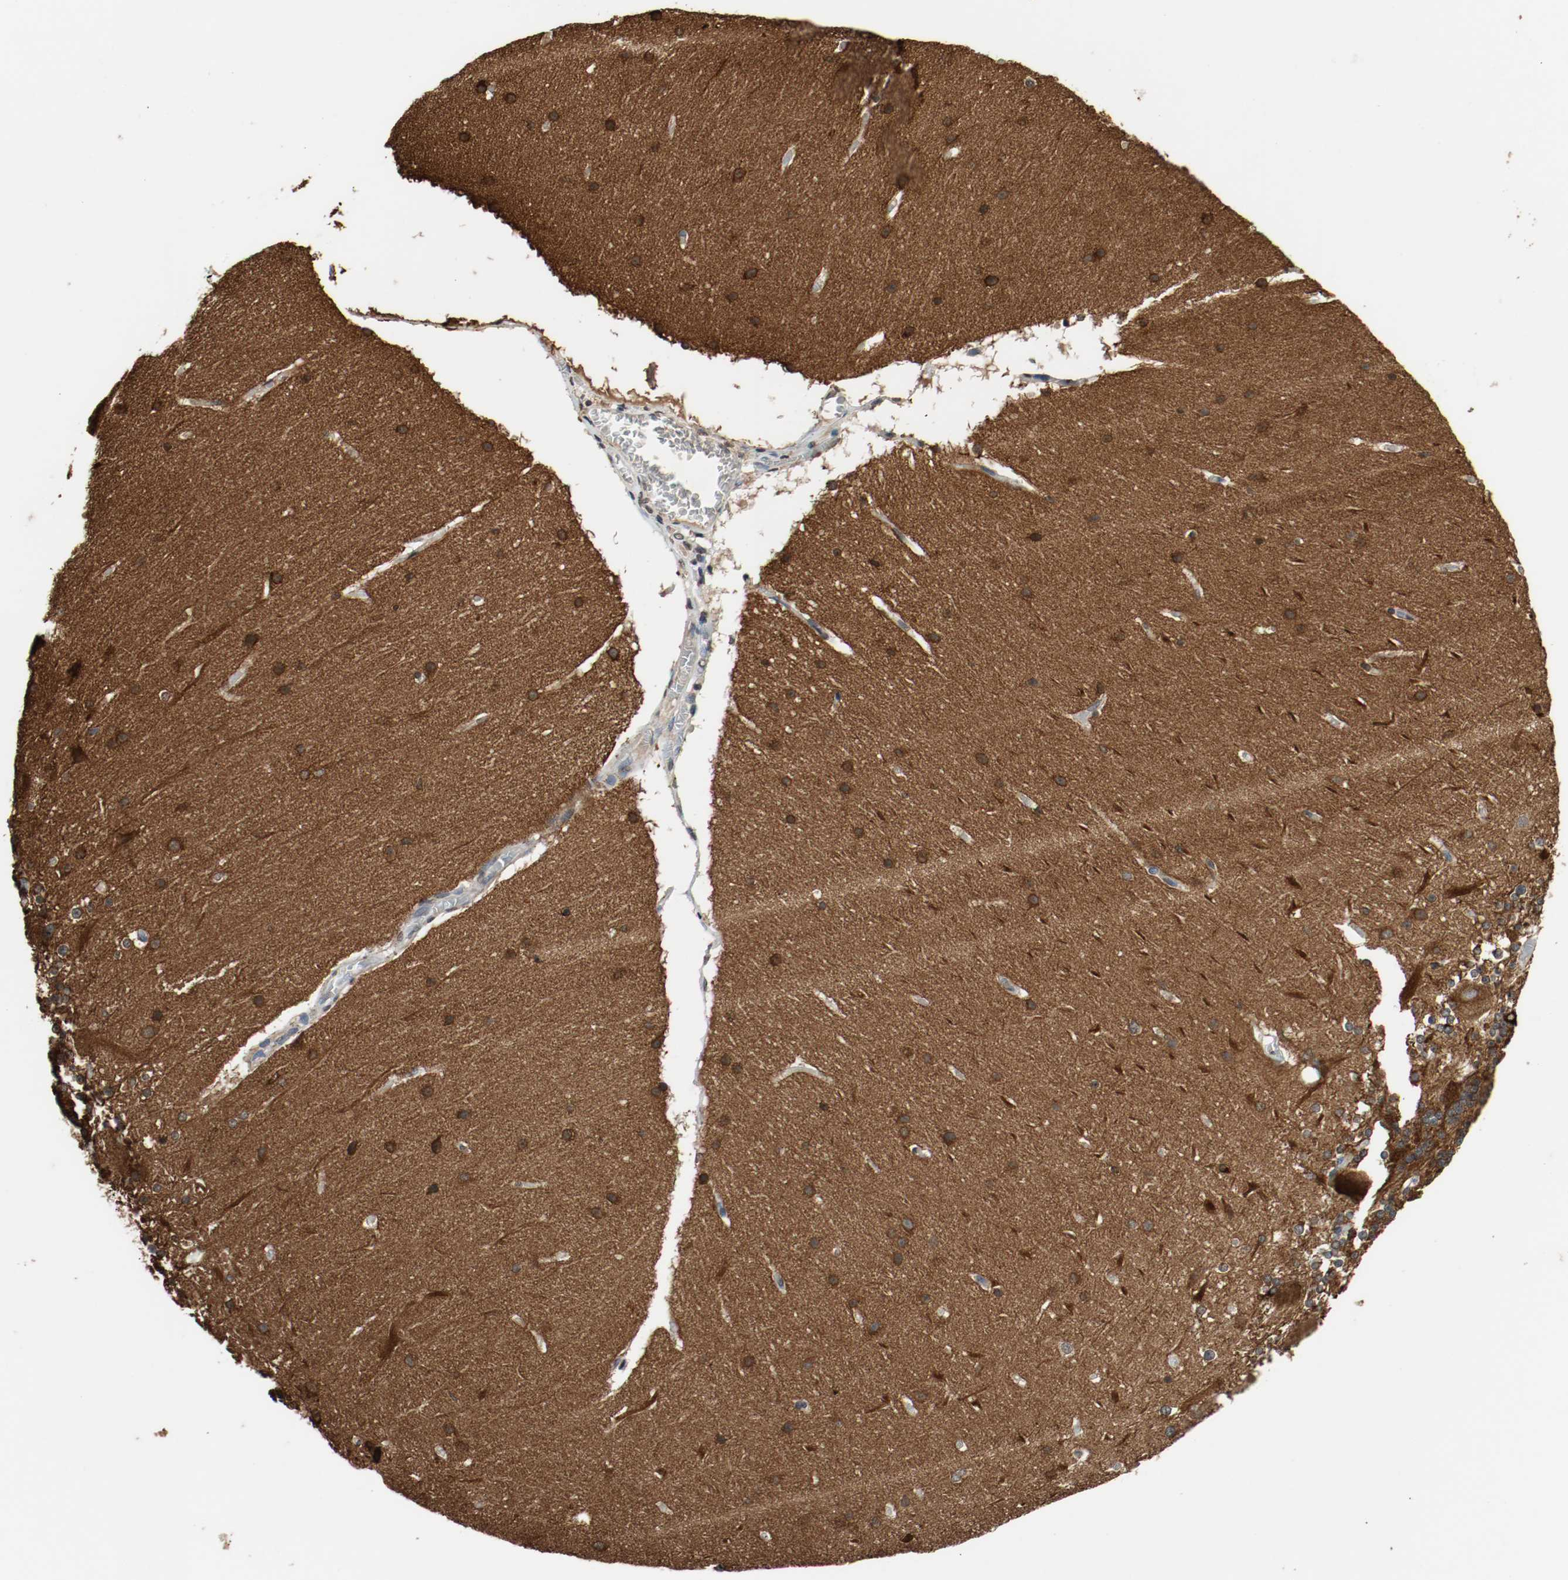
{"staining": {"intensity": "strong", "quantity": ">75%", "location": "cytoplasmic/membranous"}, "tissue": "cerebellum", "cell_type": "Cells in granular layer", "image_type": "normal", "snomed": [{"axis": "morphology", "description": "Normal tissue, NOS"}, {"axis": "topography", "description": "Cerebellum"}], "caption": "A histopathology image of human cerebellum stained for a protein displays strong cytoplasmic/membranous brown staining in cells in granular layer. The protein is shown in brown color, while the nuclei are stained blue.", "gene": "RTN4", "patient": {"sex": "female", "age": 19}}